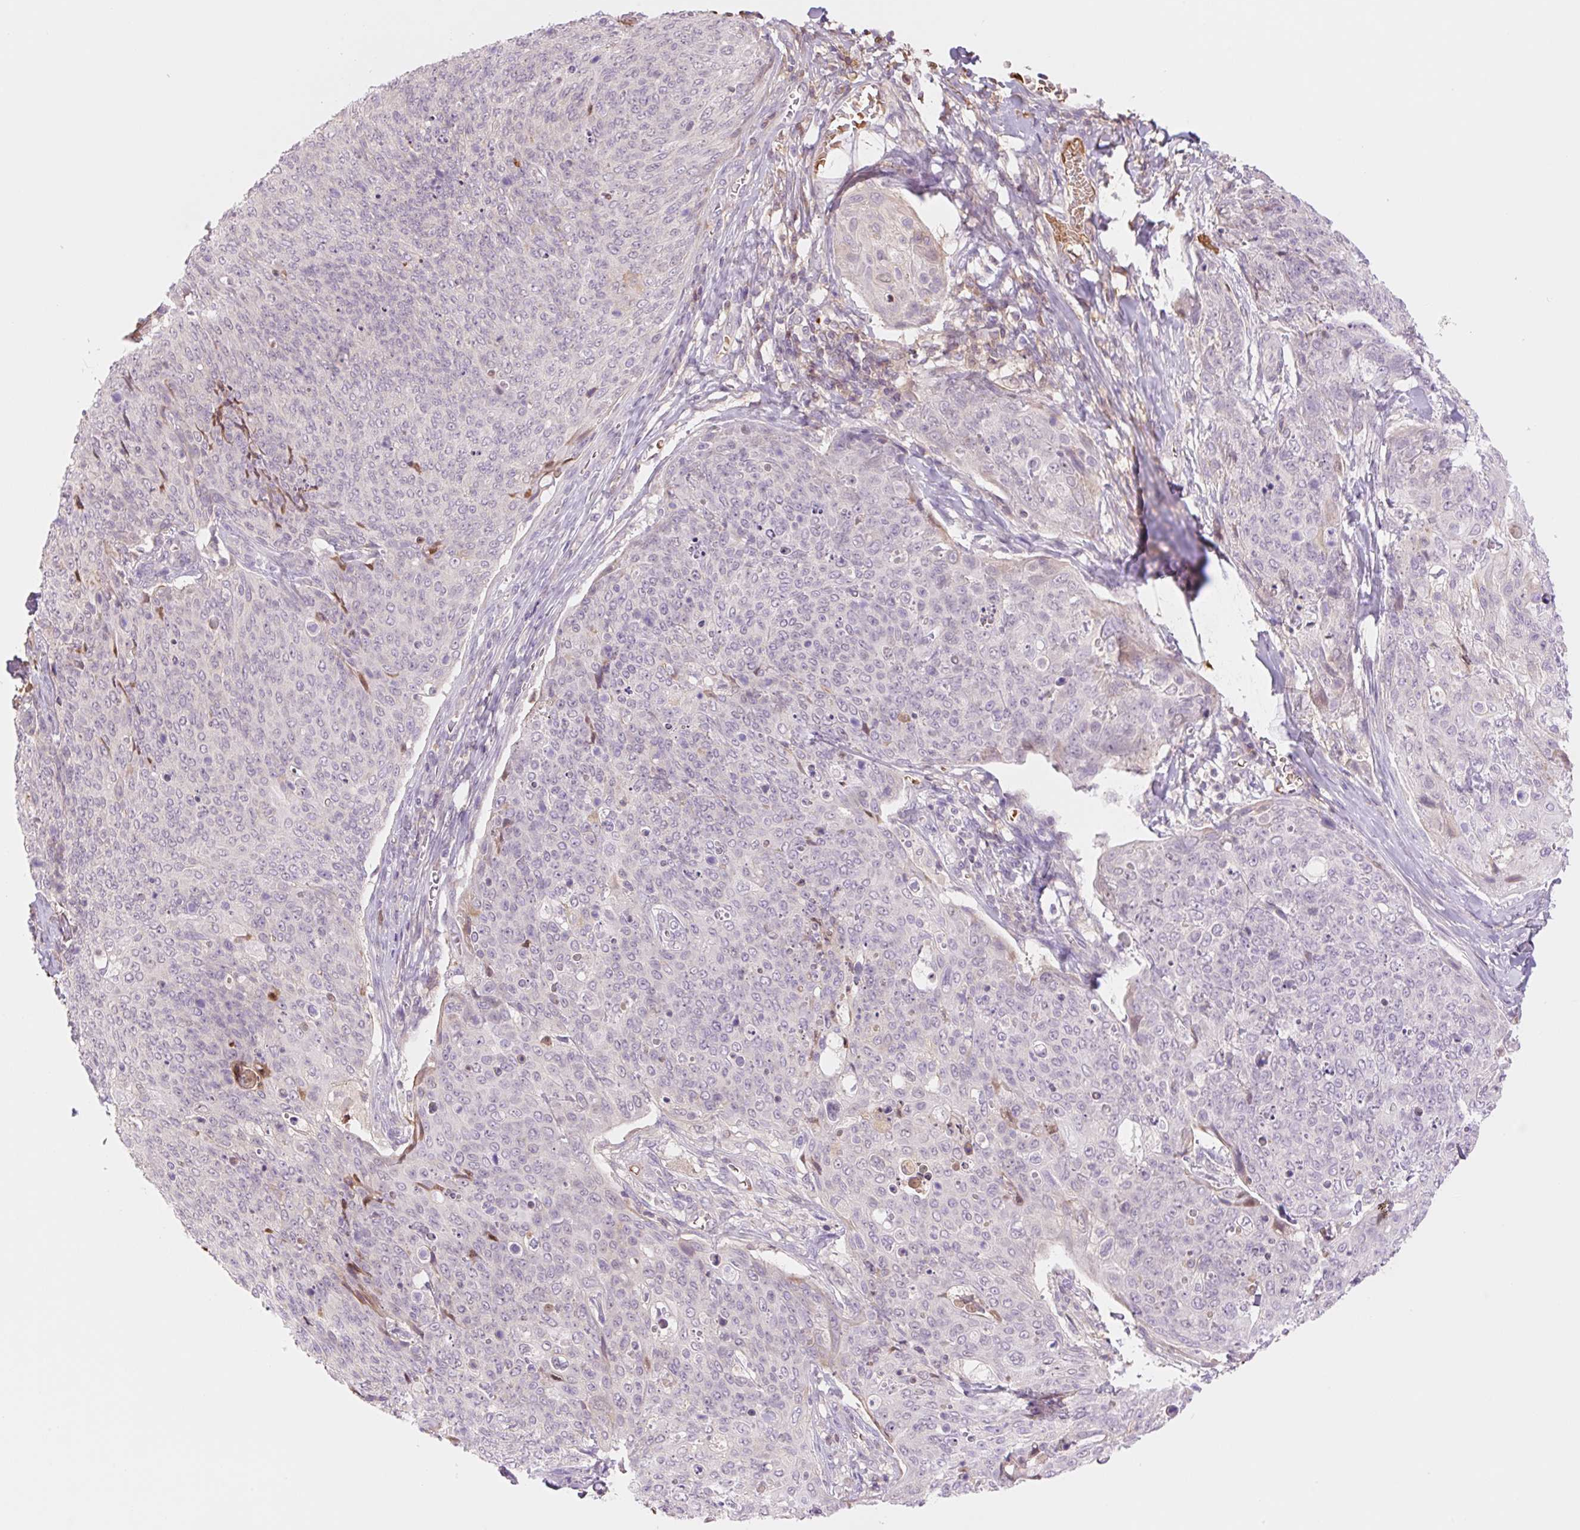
{"staining": {"intensity": "negative", "quantity": "none", "location": "none"}, "tissue": "skin cancer", "cell_type": "Tumor cells", "image_type": "cancer", "snomed": [{"axis": "morphology", "description": "Squamous cell carcinoma, NOS"}, {"axis": "topography", "description": "Skin"}, {"axis": "topography", "description": "Vulva"}], "caption": "An immunohistochemistry (IHC) image of squamous cell carcinoma (skin) is shown. There is no staining in tumor cells of squamous cell carcinoma (skin).", "gene": "HEBP1", "patient": {"sex": "female", "age": 85}}